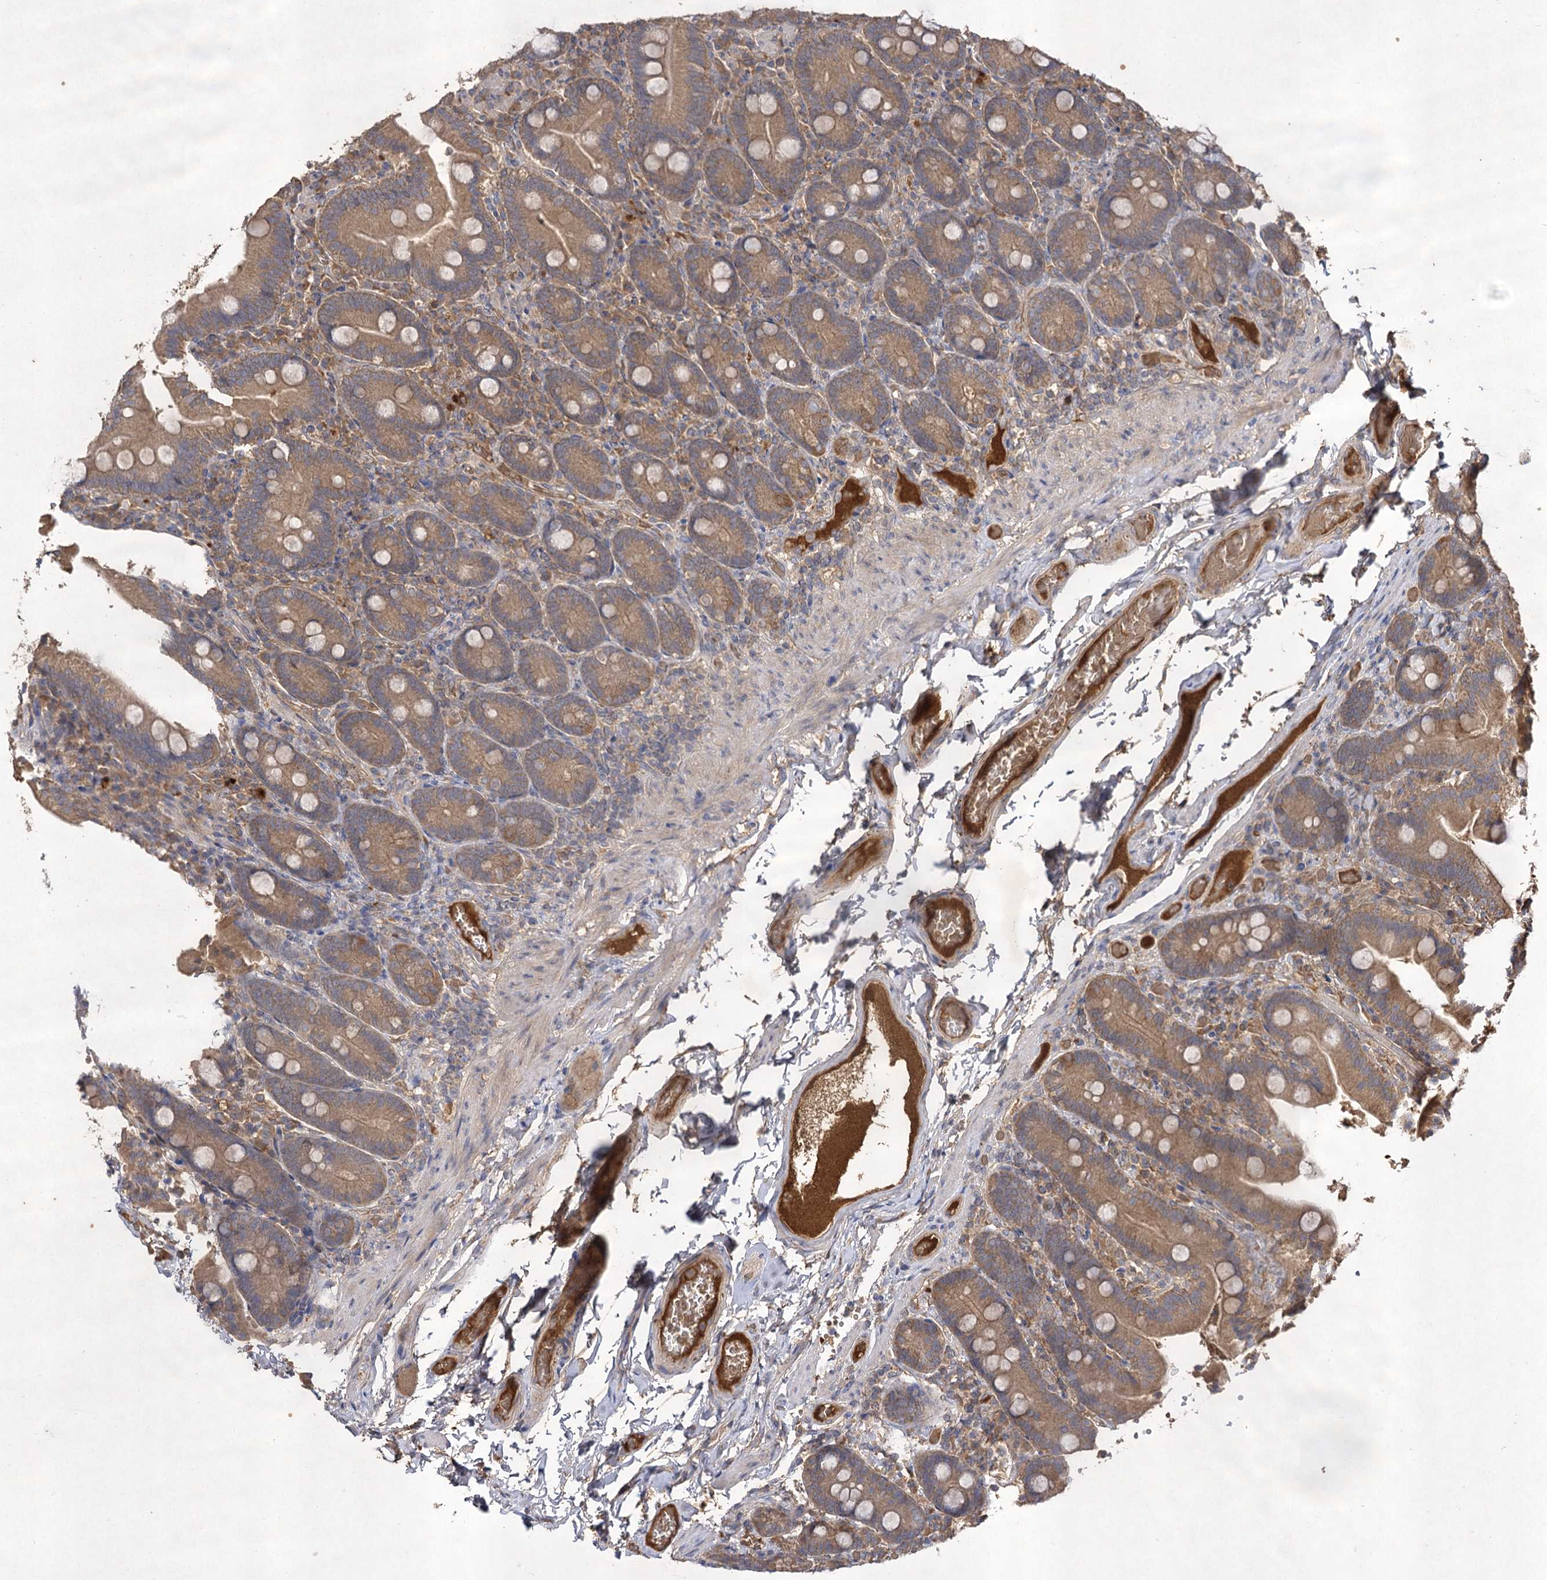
{"staining": {"intensity": "moderate", "quantity": ">75%", "location": "cytoplasmic/membranous"}, "tissue": "duodenum", "cell_type": "Glandular cells", "image_type": "normal", "snomed": [{"axis": "morphology", "description": "Normal tissue, NOS"}, {"axis": "topography", "description": "Duodenum"}], "caption": "Human duodenum stained with a brown dye displays moderate cytoplasmic/membranous positive expression in about >75% of glandular cells.", "gene": "USP50", "patient": {"sex": "female", "age": 62}}